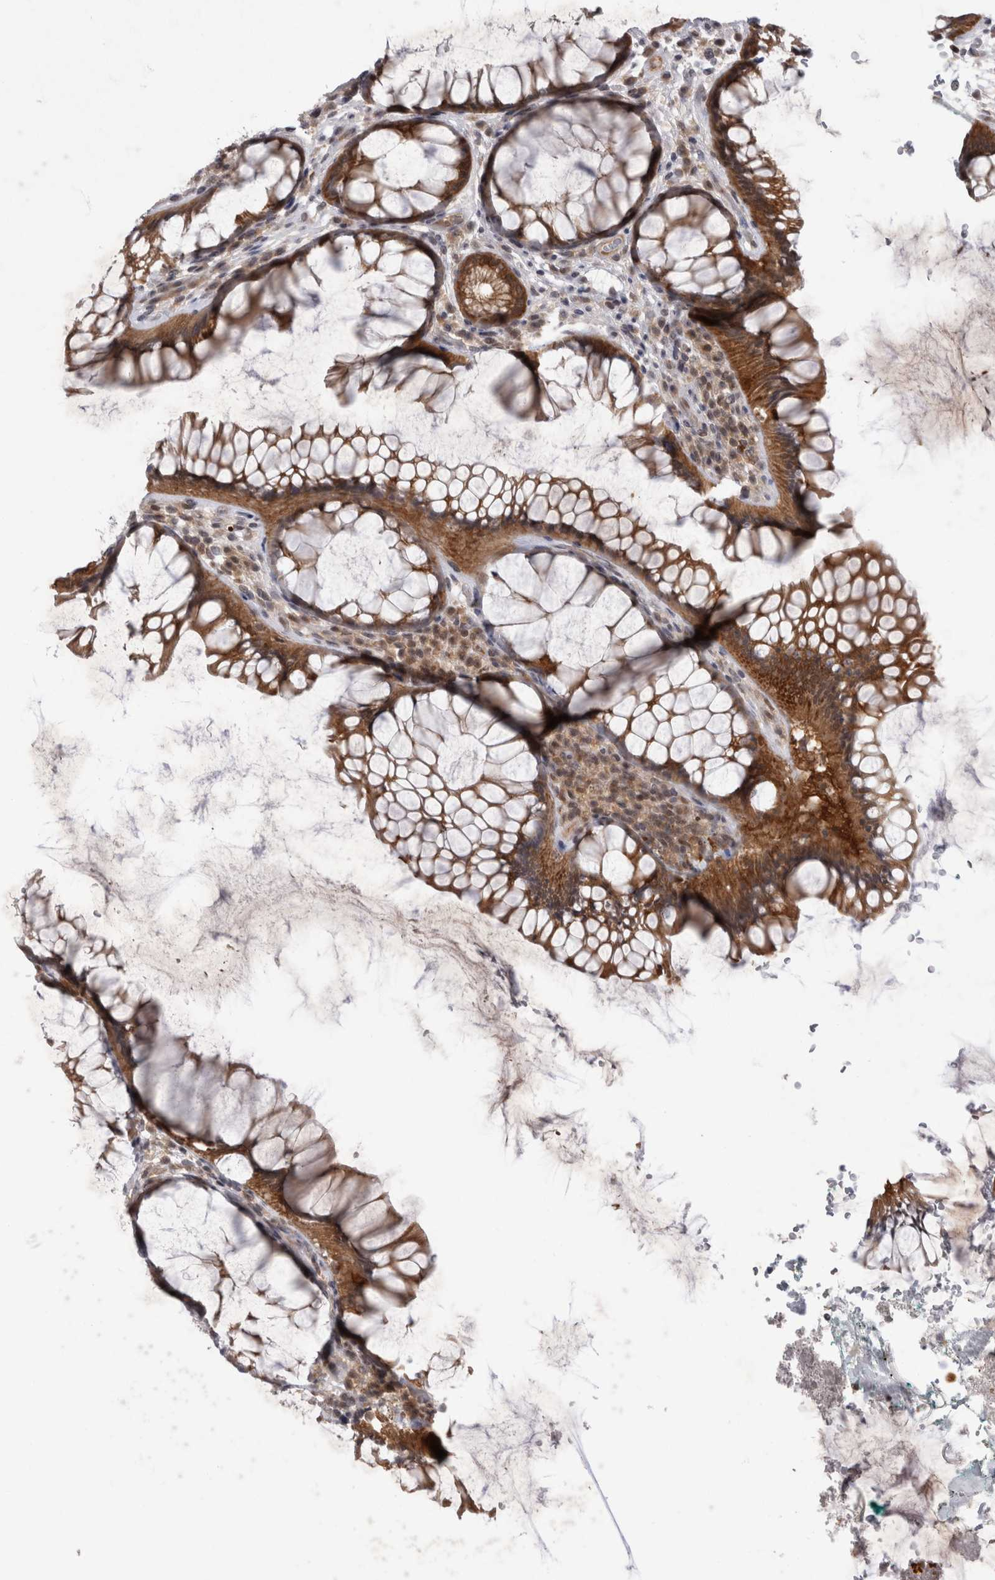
{"staining": {"intensity": "strong", "quantity": ">75%", "location": "cytoplasmic/membranous"}, "tissue": "rectum", "cell_type": "Glandular cells", "image_type": "normal", "snomed": [{"axis": "morphology", "description": "Normal tissue, NOS"}, {"axis": "topography", "description": "Rectum"}], "caption": "A photomicrograph showing strong cytoplasmic/membranous positivity in approximately >75% of glandular cells in normal rectum, as visualized by brown immunohistochemical staining.", "gene": "PSMB2", "patient": {"sex": "male", "age": 51}}